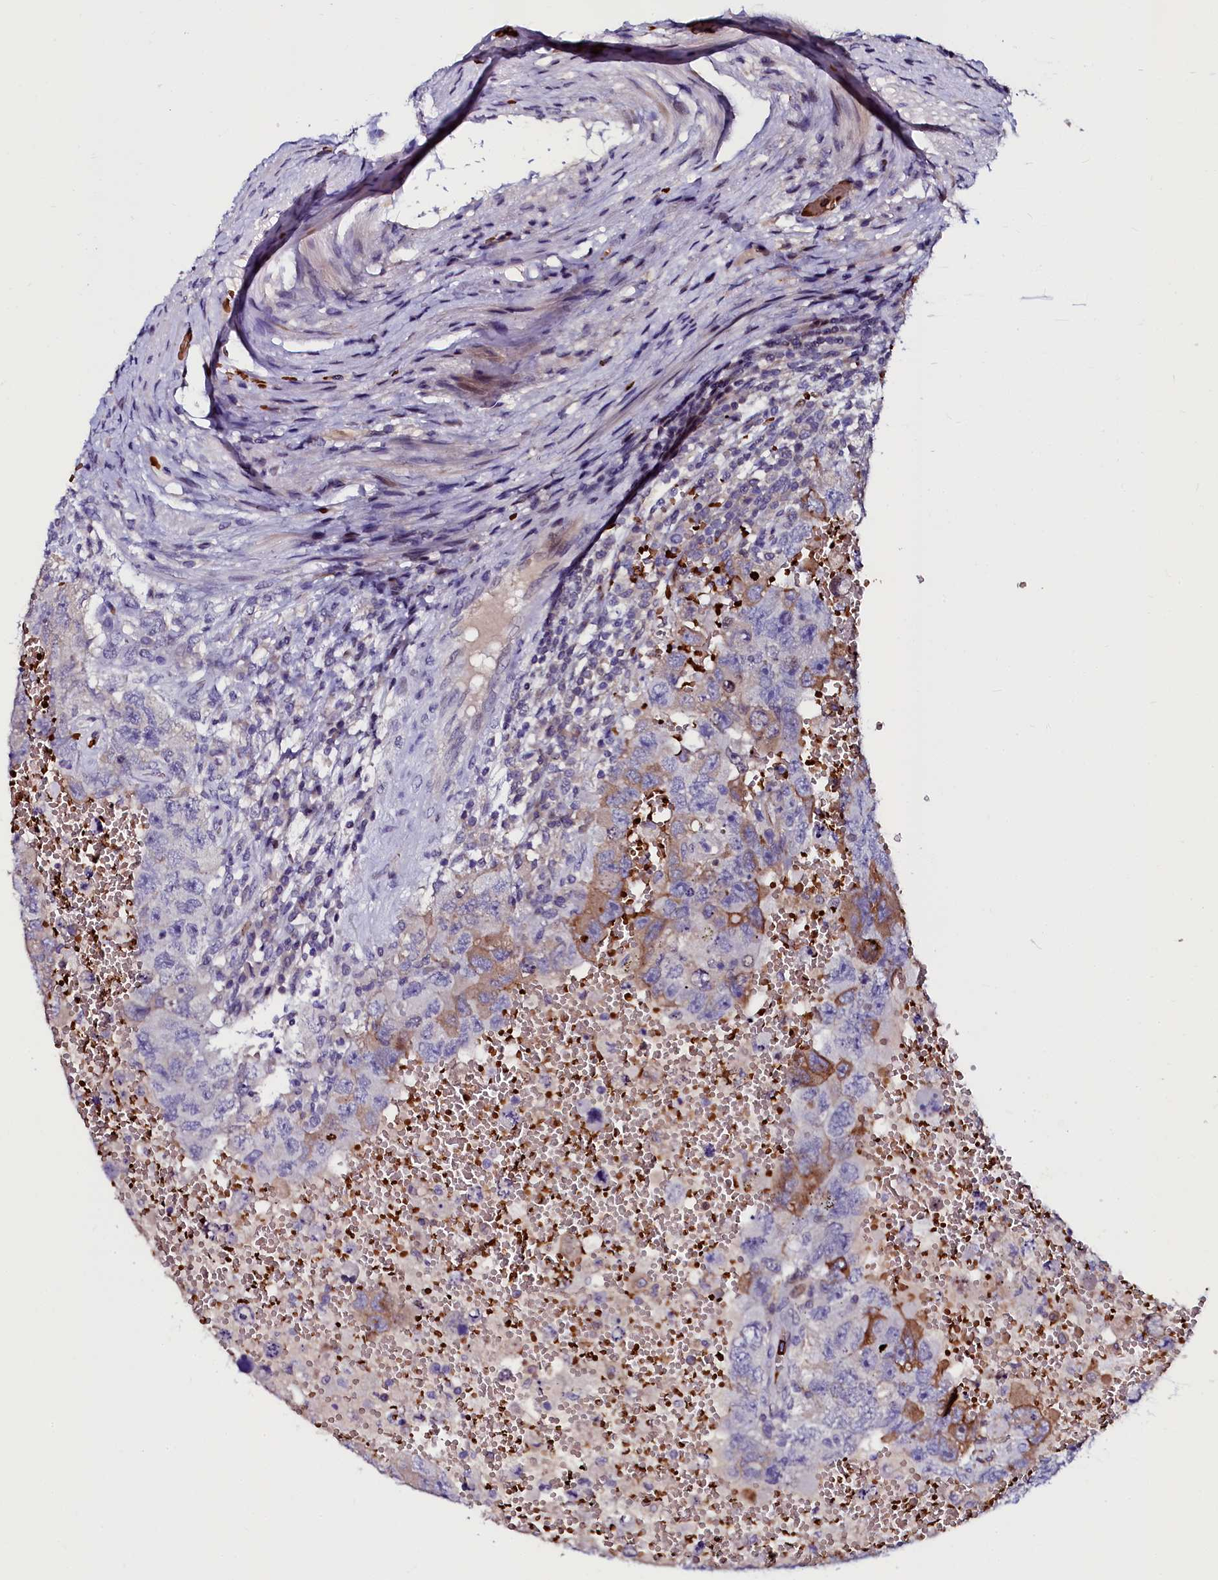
{"staining": {"intensity": "moderate", "quantity": "<25%", "location": "cytoplasmic/membranous"}, "tissue": "testis cancer", "cell_type": "Tumor cells", "image_type": "cancer", "snomed": [{"axis": "morphology", "description": "Carcinoma, Embryonal, NOS"}, {"axis": "topography", "description": "Testis"}], "caption": "Immunohistochemical staining of human testis embryonal carcinoma exhibits moderate cytoplasmic/membranous protein staining in about <25% of tumor cells.", "gene": "CTDSPL2", "patient": {"sex": "male", "age": 26}}